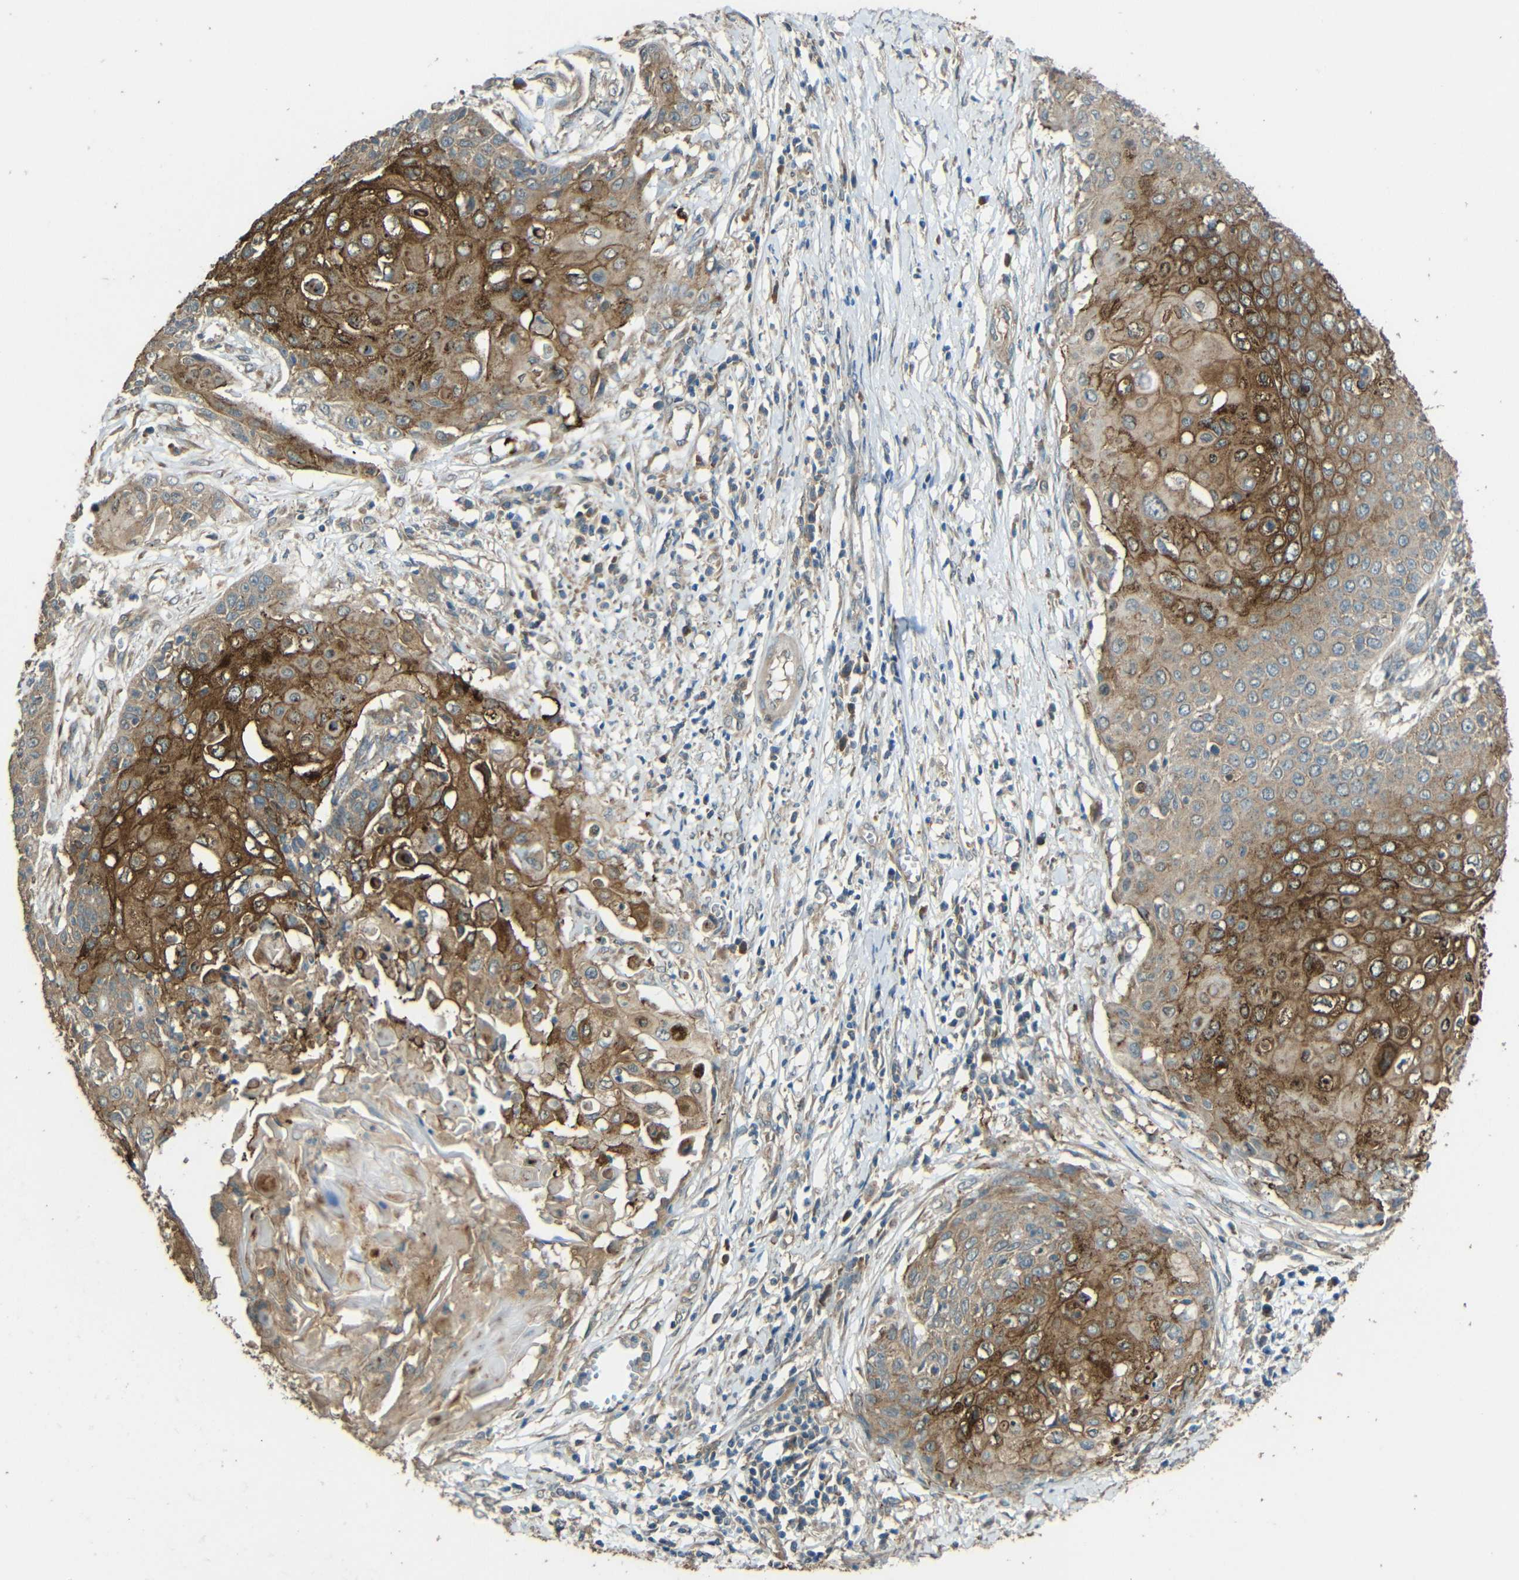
{"staining": {"intensity": "strong", "quantity": "25%-75%", "location": "cytoplasmic/membranous"}, "tissue": "cervical cancer", "cell_type": "Tumor cells", "image_type": "cancer", "snomed": [{"axis": "morphology", "description": "Squamous cell carcinoma, NOS"}, {"axis": "topography", "description": "Cervix"}], "caption": "The histopathology image exhibits a brown stain indicating the presence of a protein in the cytoplasmic/membranous of tumor cells in cervical cancer.", "gene": "ACACA", "patient": {"sex": "female", "age": 39}}